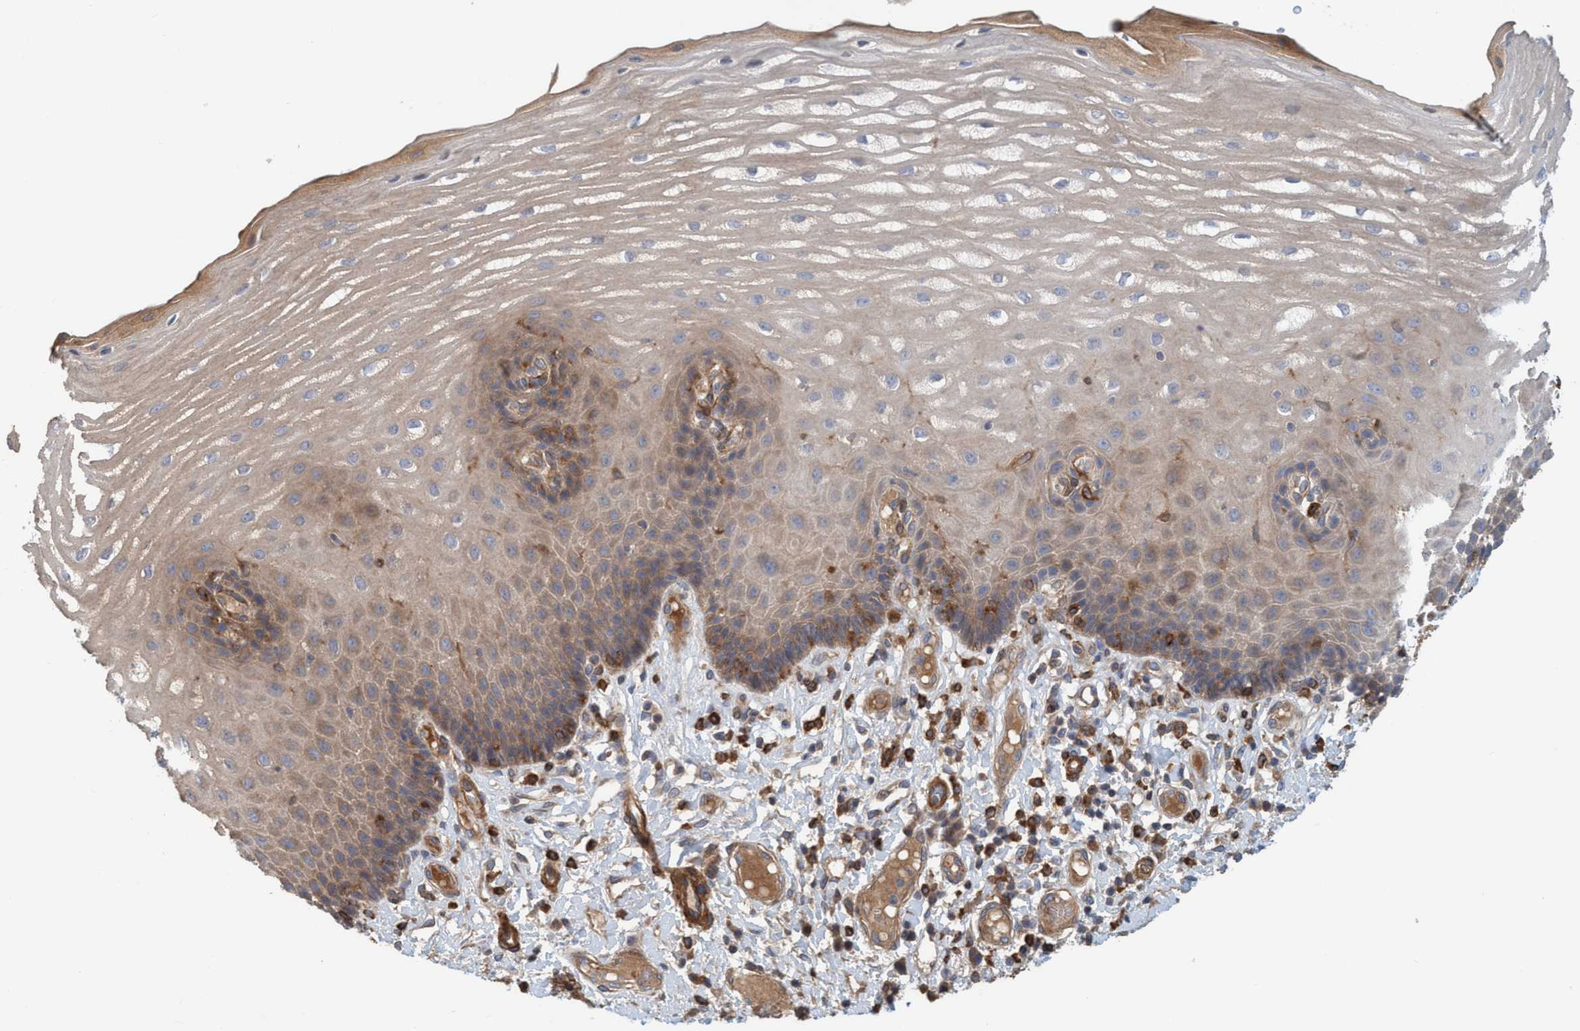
{"staining": {"intensity": "weak", "quantity": ">75%", "location": "cytoplasmic/membranous"}, "tissue": "esophagus", "cell_type": "Squamous epithelial cells", "image_type": "normal", "snomed": [{"axis": "morphology", "description": "Normal tissue, NOS"}, {"axis": "topography", "description": "Esophagus"}], "caption": "Squamous epithelial cells reveal low levels of weak cytoplasmic/membranous staining in approximately >75% of cells in benign esophagus.", "gene": "SPECC1", "patient": {"sex": "male", "age": 54}}